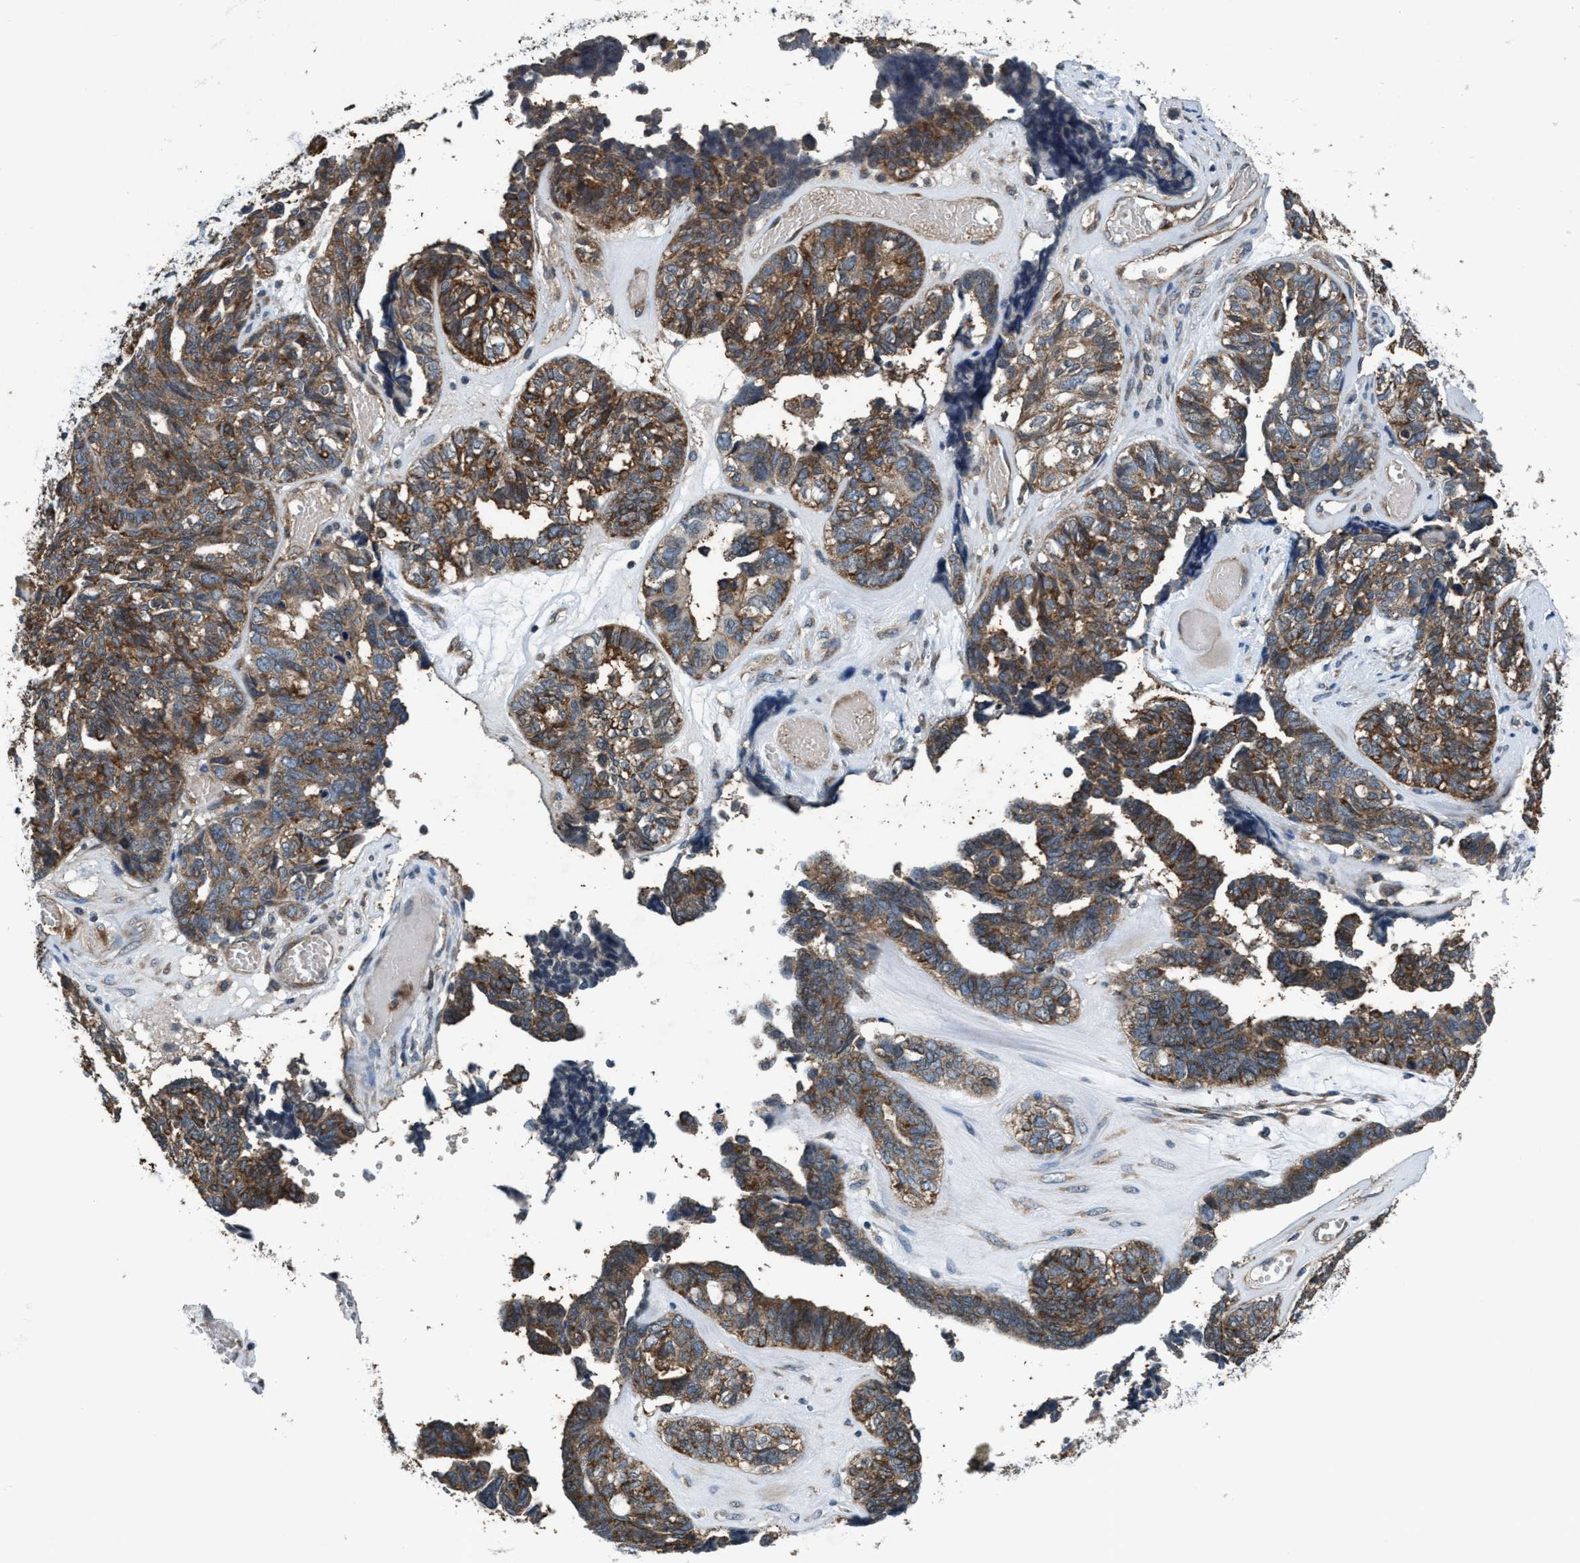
{"staining": {"intensity": "moderate", "quantity": ">75%", "location": "cytoplasmic/membranous"}, "tissue": "ovarian cancer", "cell_type": "Tumor cells", "image_type": "cancer", "snomed": [{"axis": "morphology", "description": "Cystadenocarcinoma, serous, NOS"}, {"axis": "topography", "description": "Ovary"}], "caption": "Protein staining by immunohistochemistry (IHC) shows moderate cytoplasmic/membranous staining in about >75% of tumor cells in ovarian cancer (serous cystadenocarcinoma).", "gene": "AKT1S1", "patient": {"sex": "female", "age": 79}}